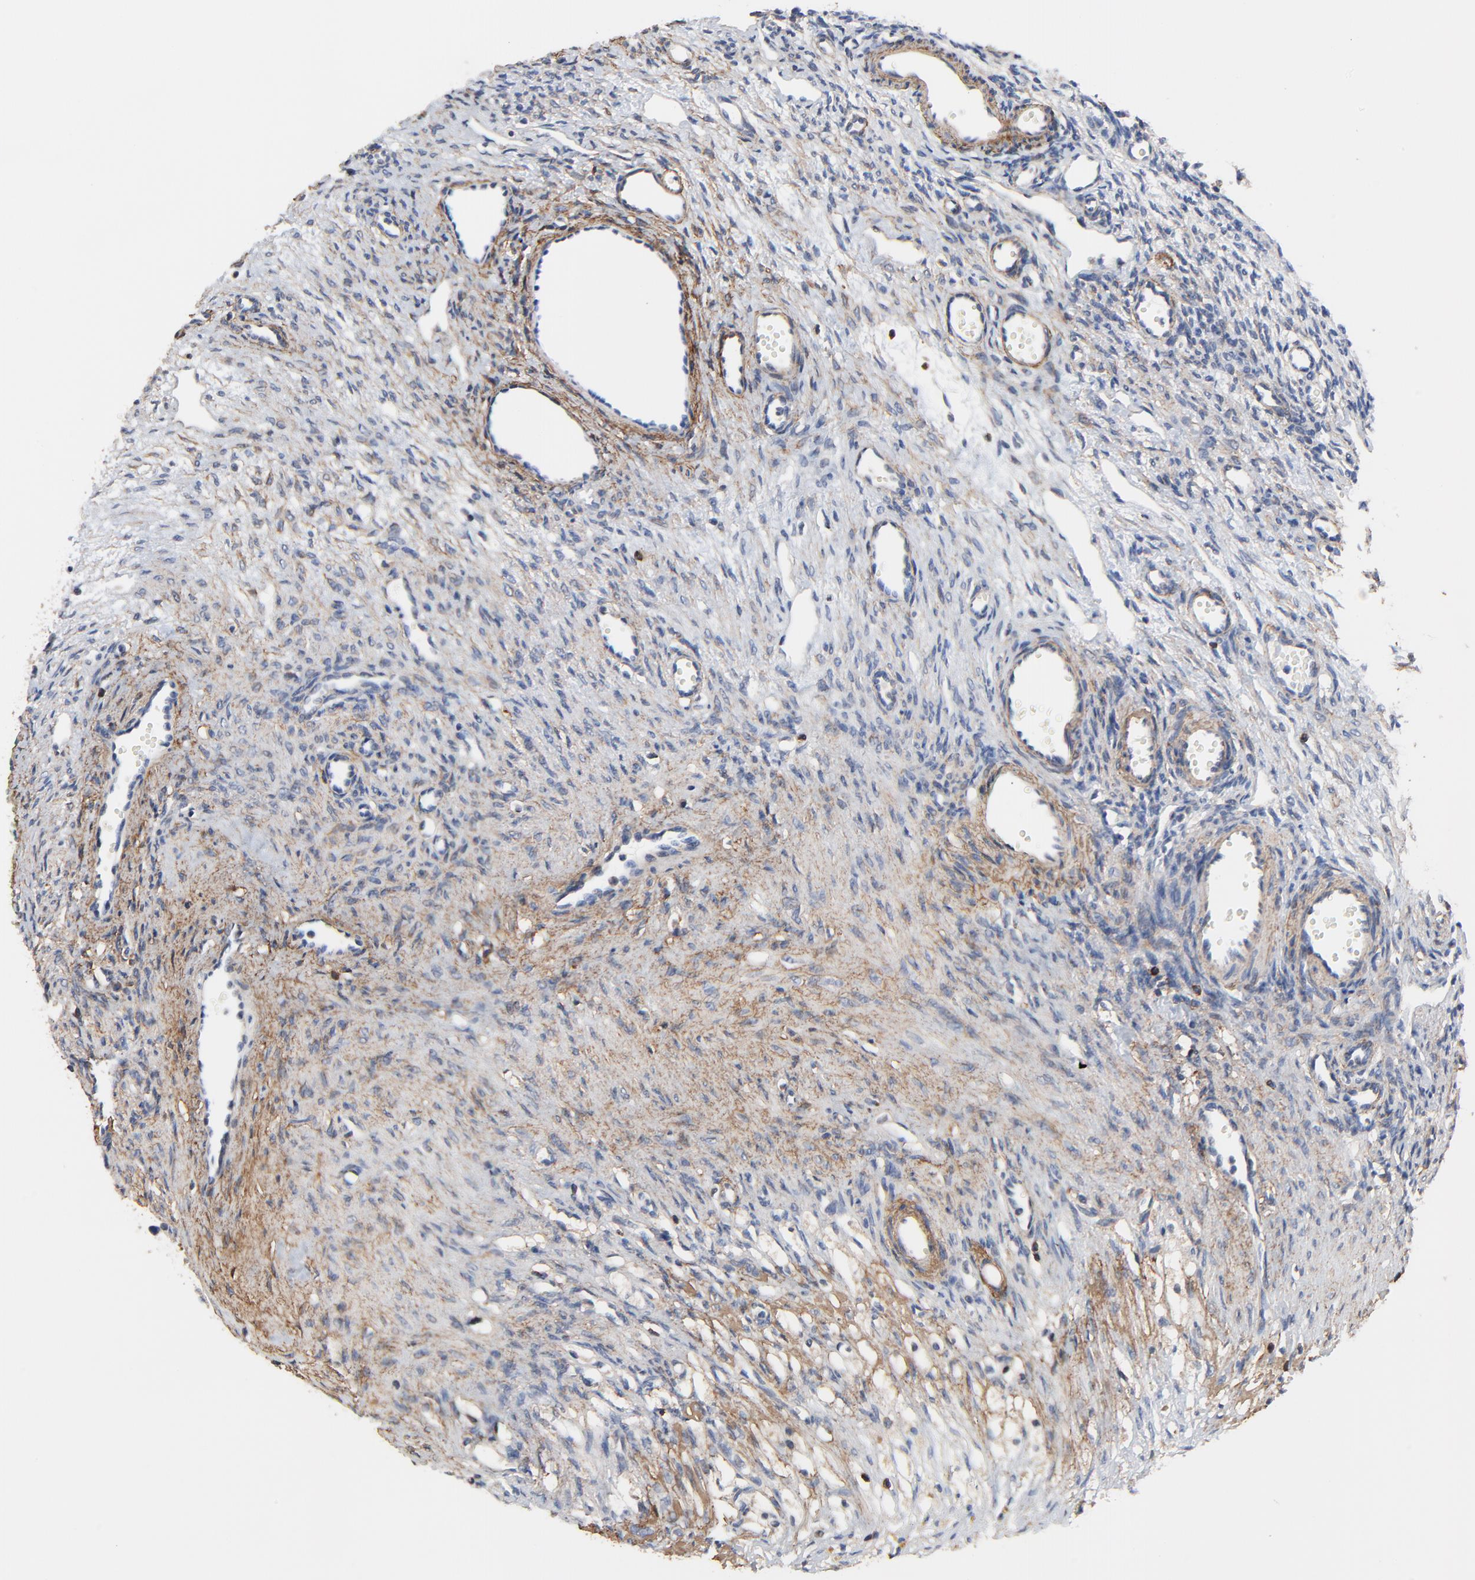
{"staining": {"intensity": "negative", "quantity": "none", "location": "none"}, "tissue": "ovary", "cell_type": "Follicle cells", "image_type": "normal", "snomed": [{"axis": "morphology", "description": "Normal tissue, NOS"}, {"axis": "topography", "description": "Ovary"}], "caption": "IHC image of benign ovary stained for a protein (brown), which shows no staining in follicle cells. The staining was performed using DAB (3,3'-diaminobenzidine) to visualize the protein expression in brown, while the nuclei were stained in blue with hematoxylin (Magnification: 20x).", "gene": "SKAP1", "patient": {"sex": "female", "age": 33}}